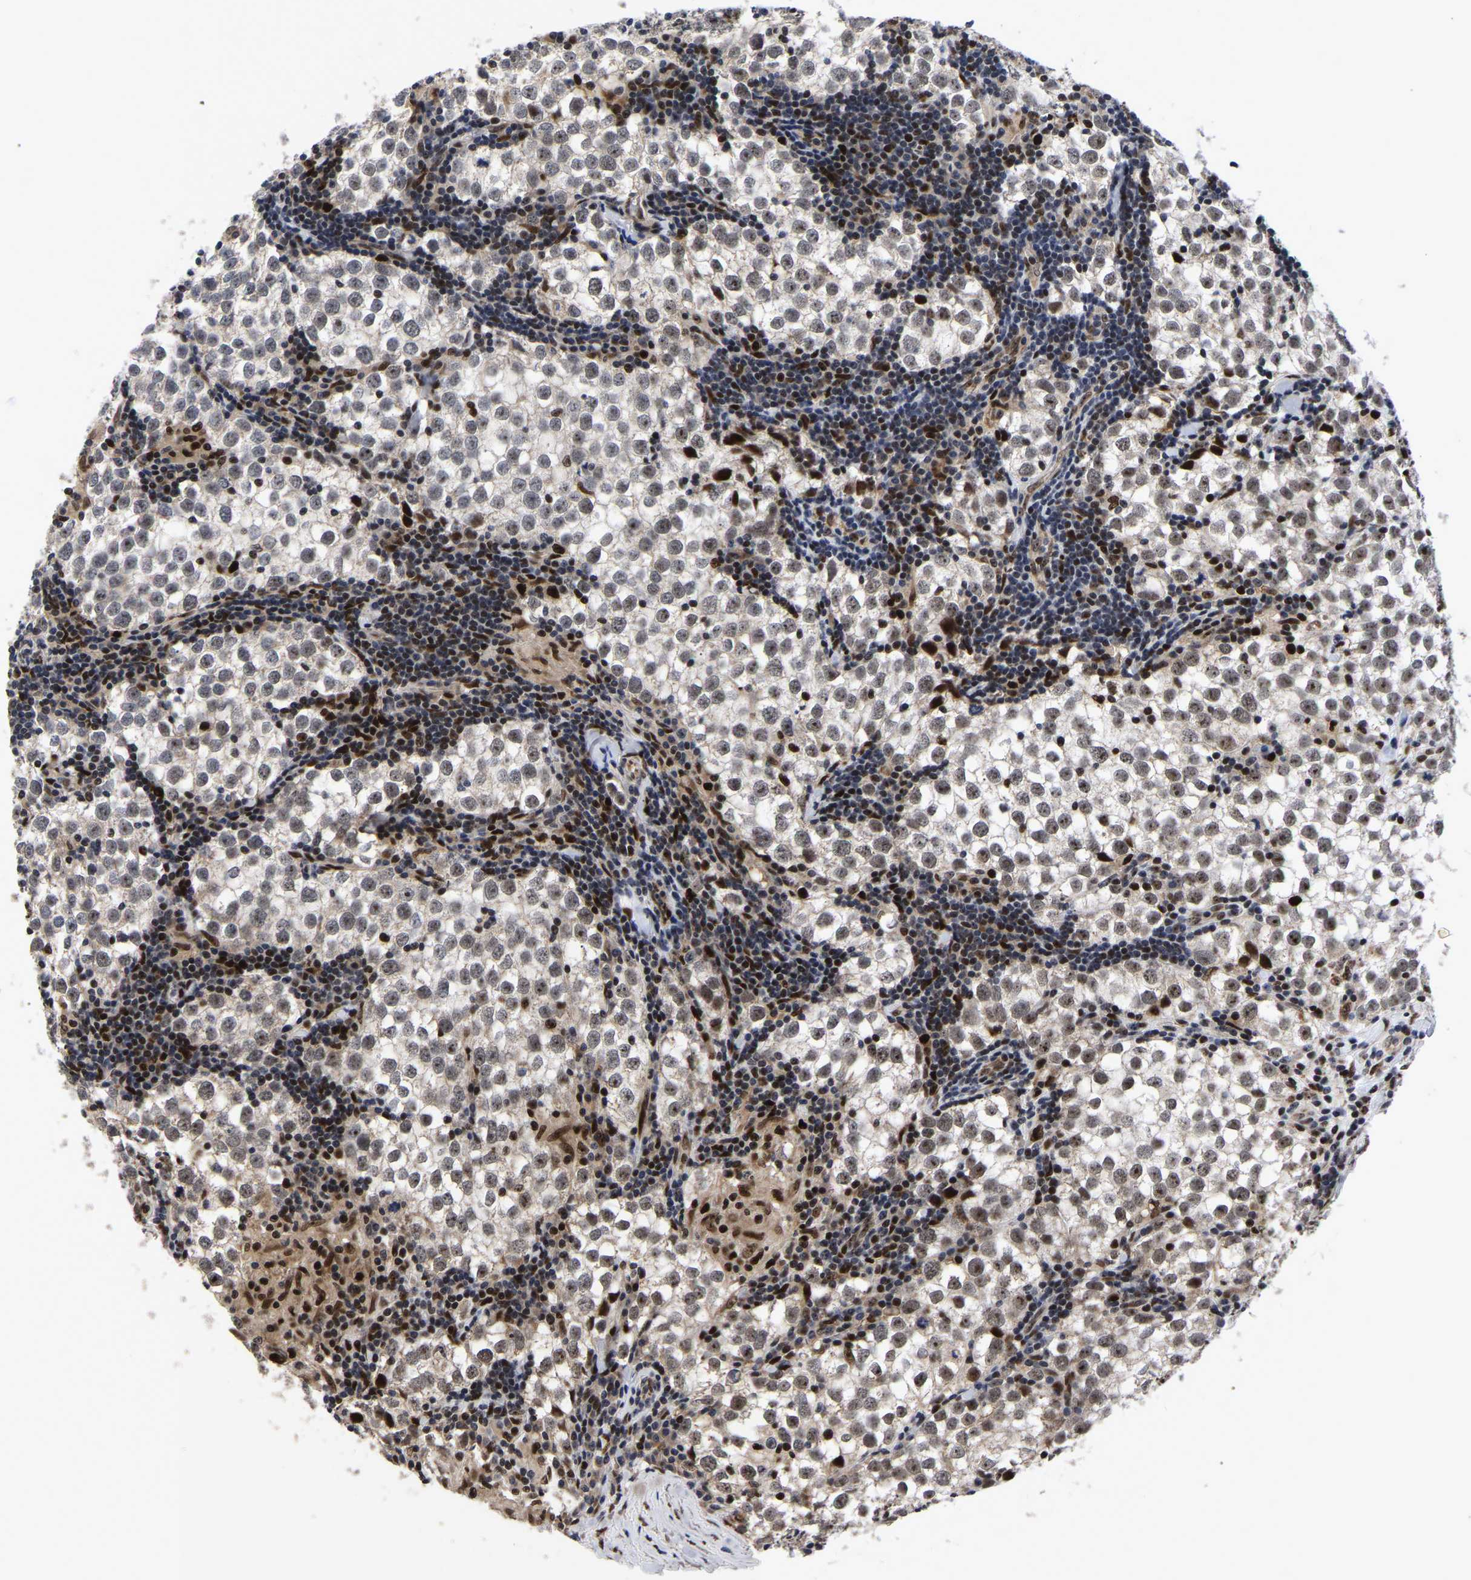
{"staining": {"intensity": "moderate", "quantity": ">75%", "location": "nuclear"}, "tissue": "testis cancer", "cell_type": "Tumor cells", "image_type": "cancer", "snomed": [{"axis": "morphology", "description": "Seminoma, NOS"}, {"axis": "morphology", "description": "Carcinoma, Embryonal, NOS"}, {"axis": "topography", "description": "Testis"}], "caption": "Testis cancer stained with a protein marker displays moderate staining in tumor cells.", "gene": "JUNB", "patient": {"sex": "male", "age": 36}}